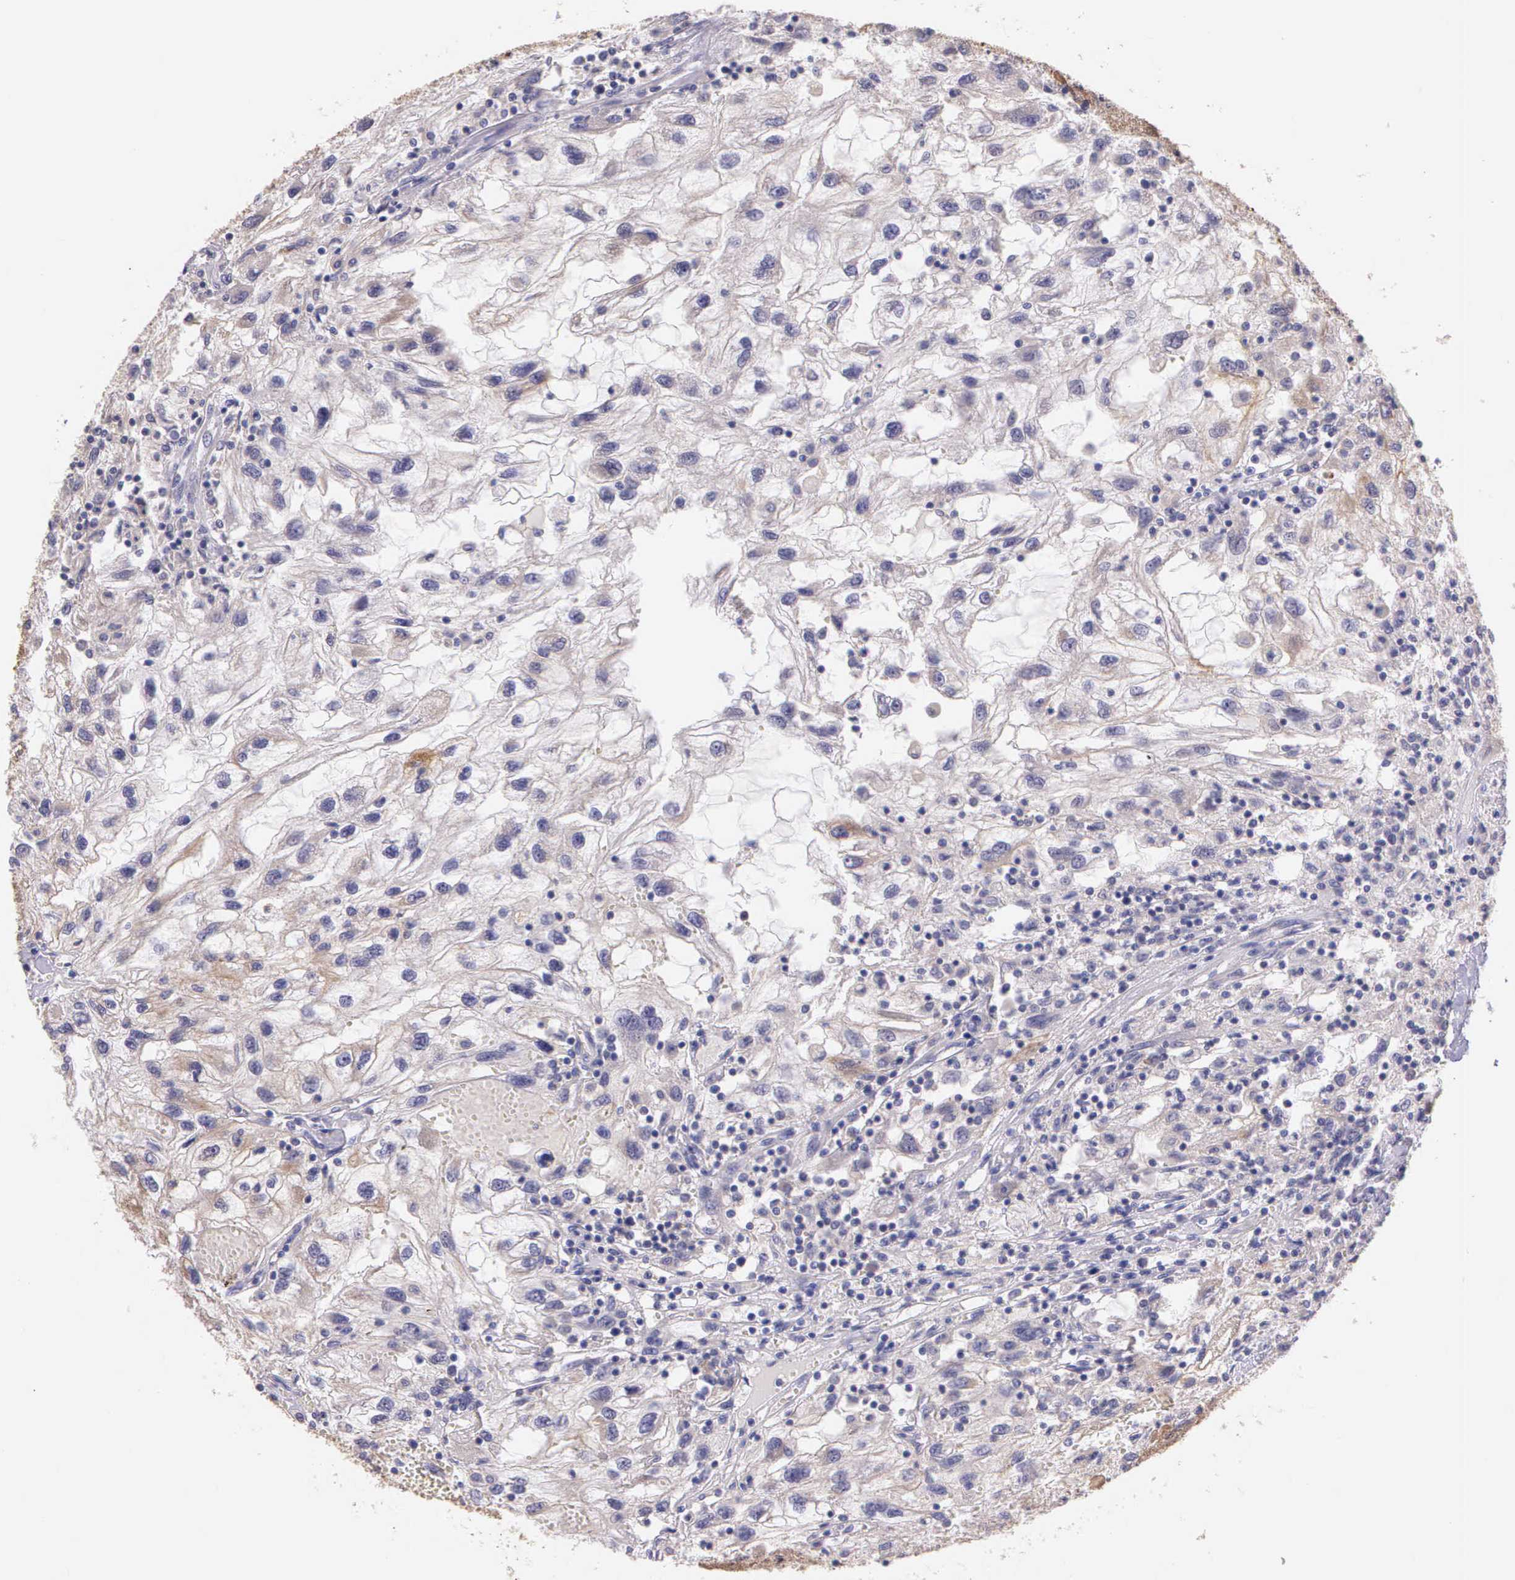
{"staining": {"intensity": "negative", "quantity": "none", "location": "none"}, "tissue": "renal cancer", "cell_type": "Tumor cells", "image_type": "cancer", "snomed": [{"axis": "morphology", "description": "Normal tissue, NOS"}, {"axis": "morphology", "description": "Adenocarcinoma, NOS"}, {"axis": "topography", "description": "Kidney"}], "caption": "Renal cancer (adenocarcinoma) was stained to show a protein in brown. There is no significant staining in tumor cells. Brightfield microscopy of IHC stained with DAB (brown) and hematoxylin (blue), captured at high magnification.", "gene": "IGBP1", "patient": {"sex": "male", "age": 71}}